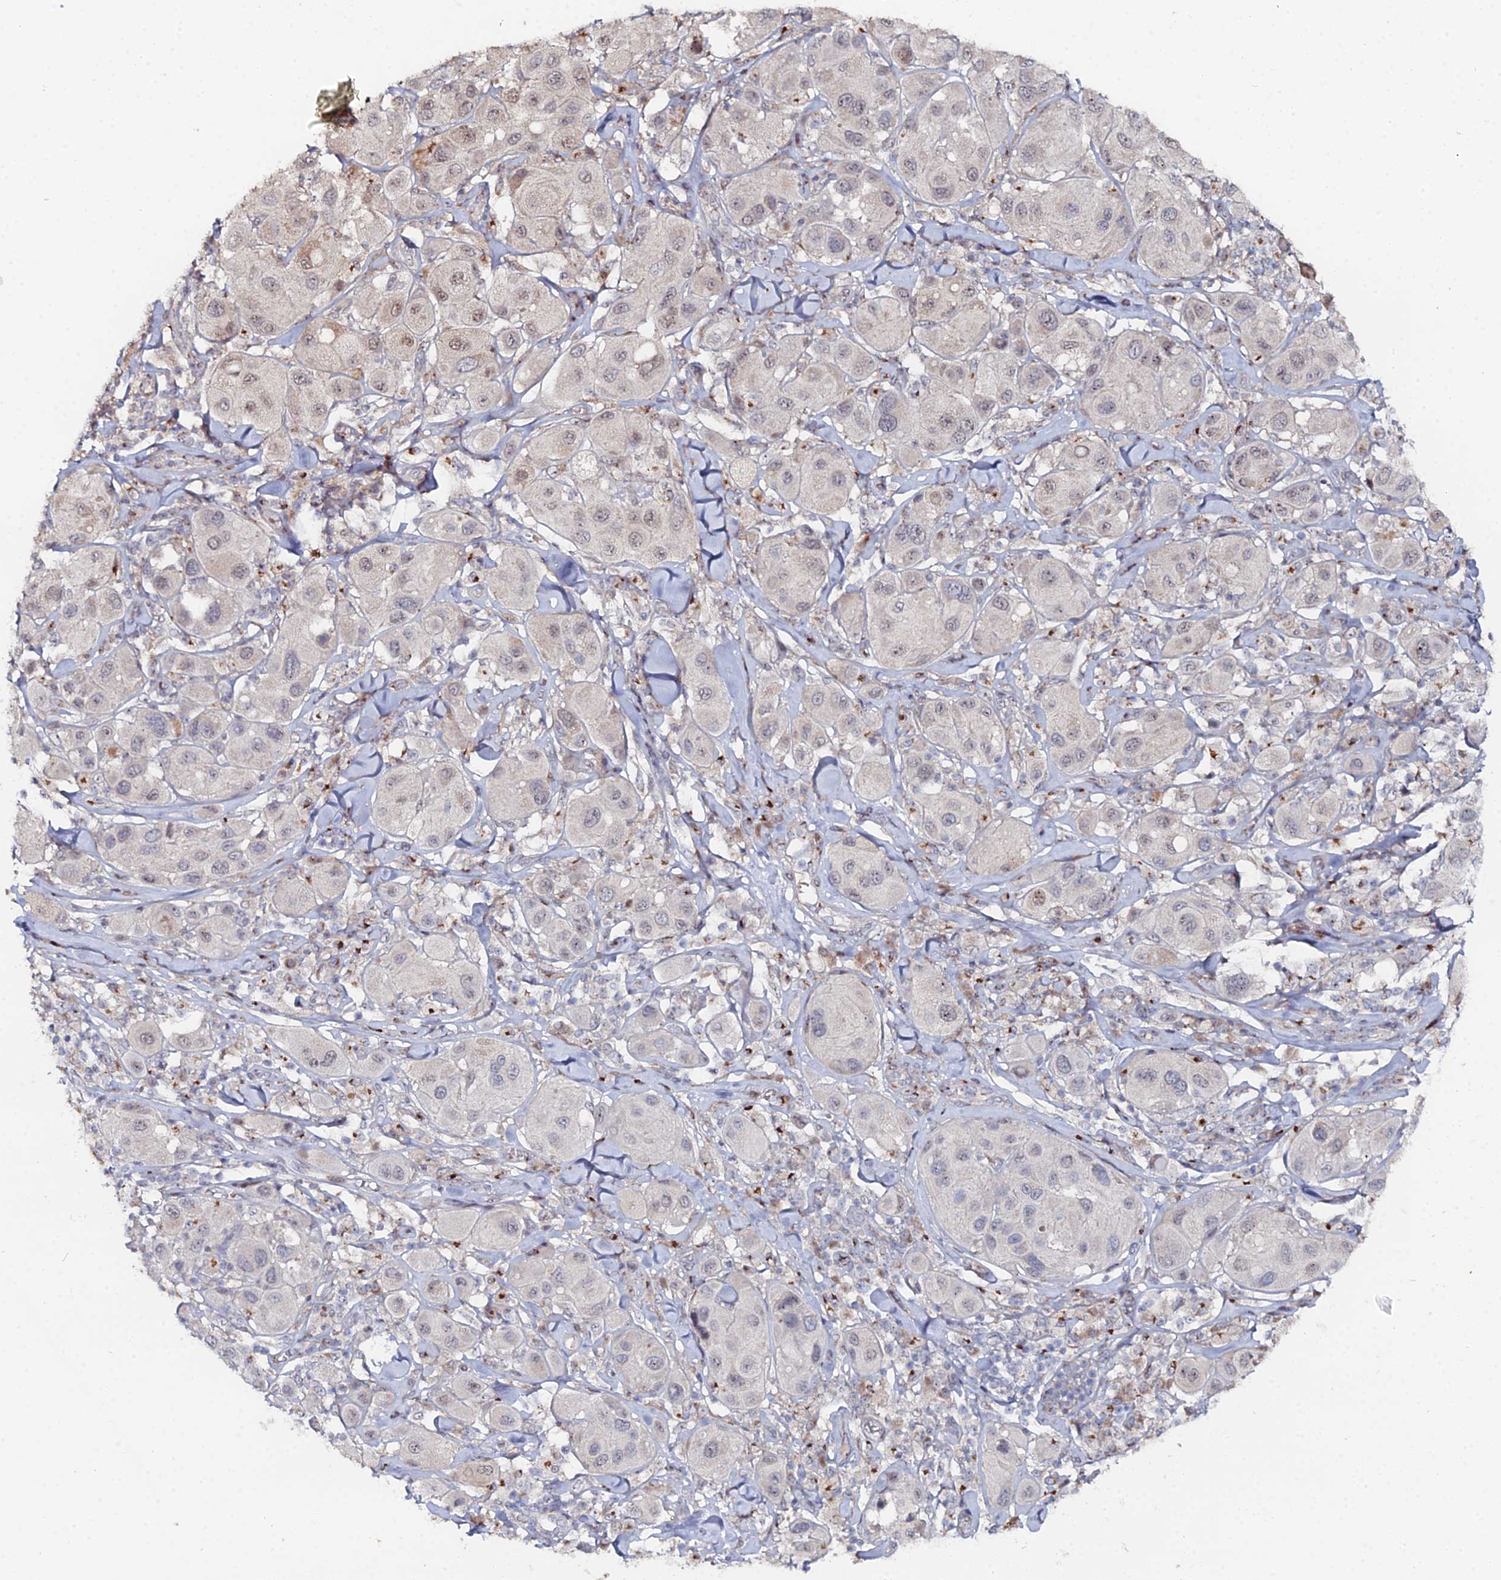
{"staining": {"intensity": "weak", "quantity": "<25%", "location": "nuclear"}, "tissue": "melanoma", "cell_type": "Tumor cells", "image_type": "cancer", "snomed": [{"axis": "morphology", "description": "Malignant melanoma, Metastatic site"}, {"axis": "topography", "description": "Skin"}], "caption": "The micrograph reveals no staining of tumor cells in melanoma.", "gene": "SGMS1", "patient": {"sex": "male", "age": 41}}